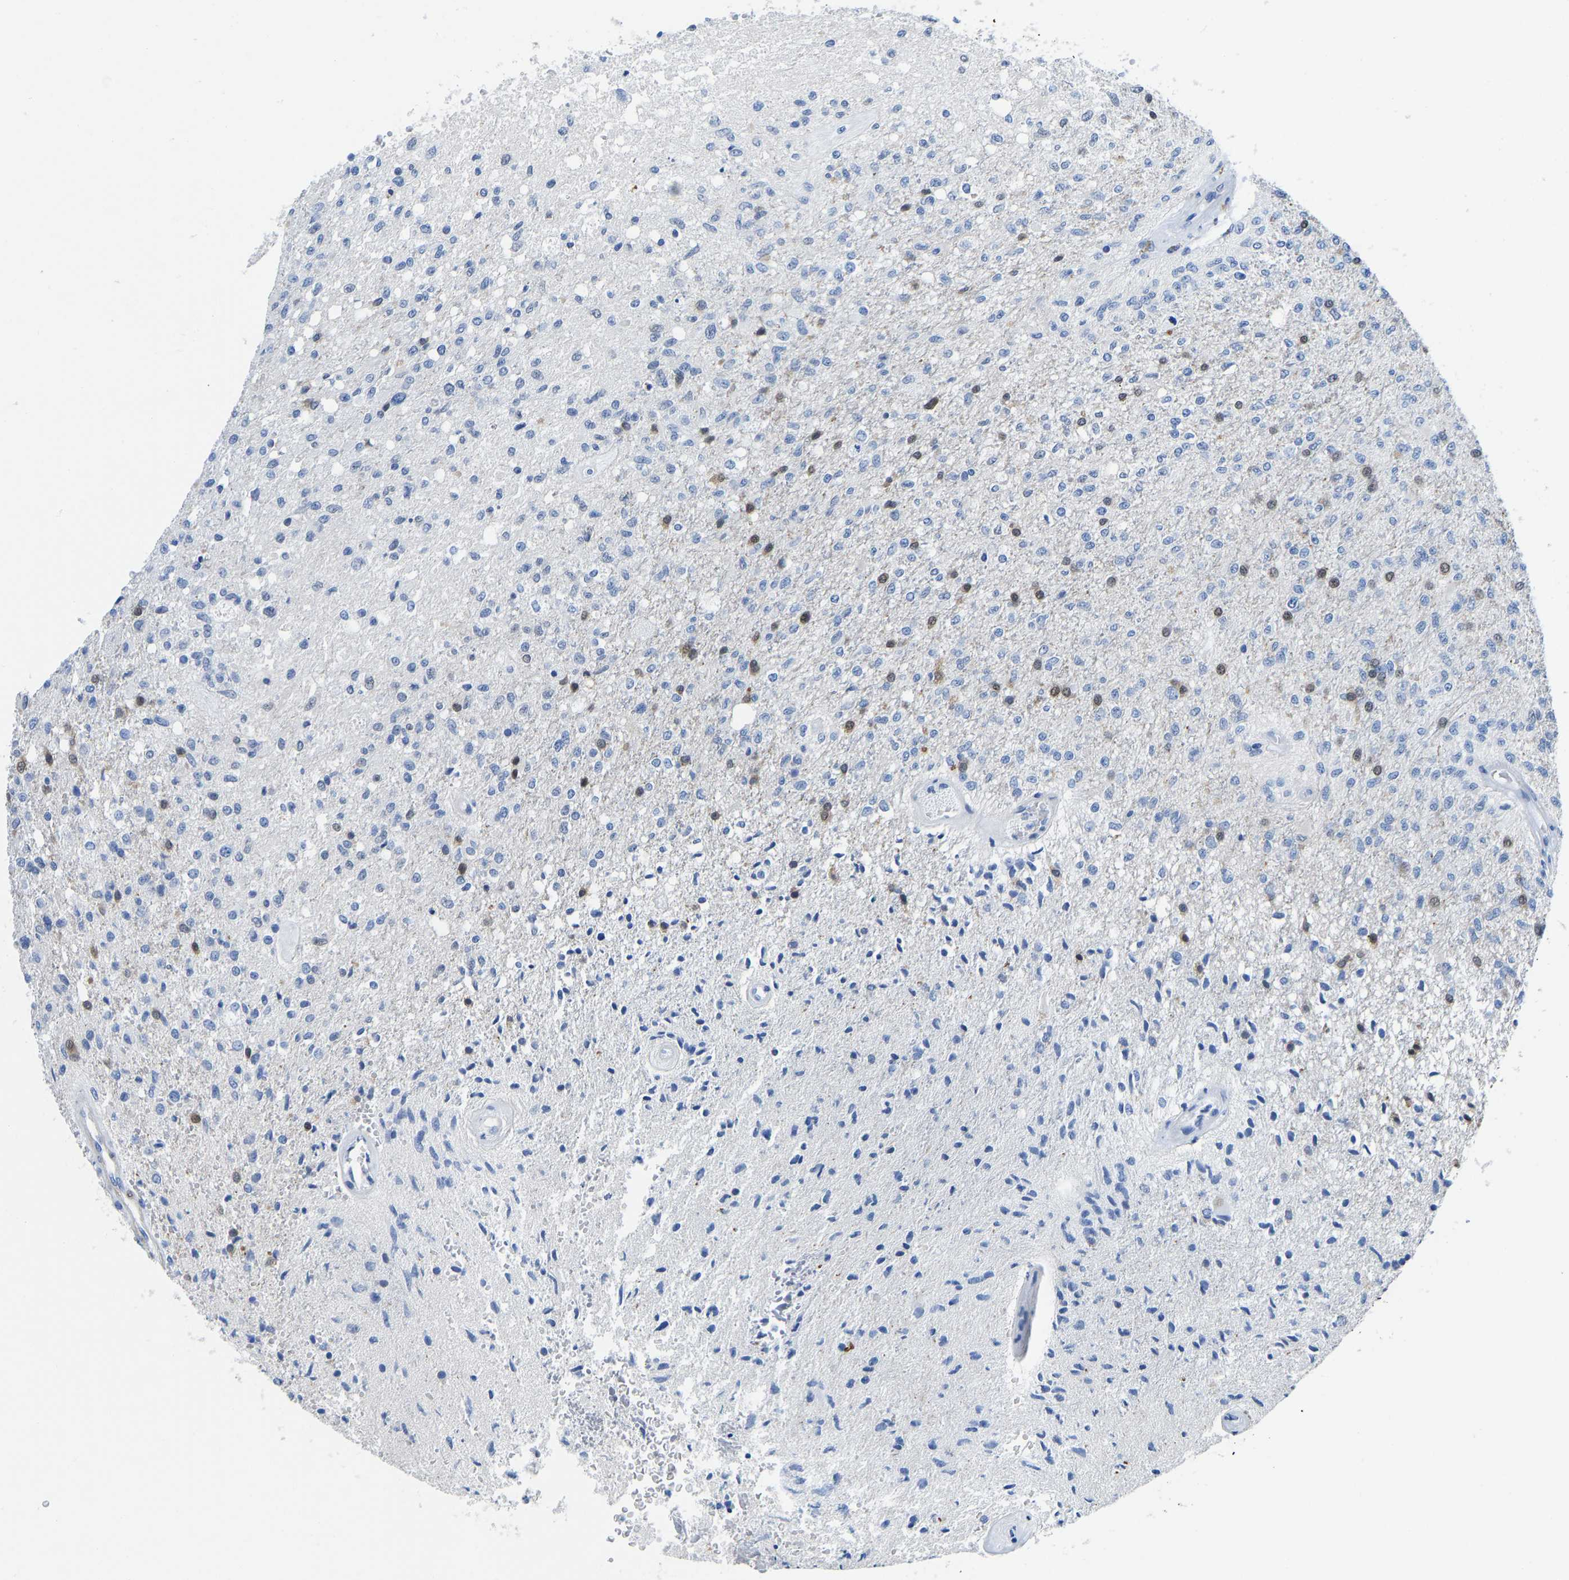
{"staining": {"intensity": "weak", "quantity": "25%-75%", "location": "nuclear"}, "tissue": "glioma", "cell_type": "Tumor cells", "image_type": "cancer", "snomed": [{"axis": "morphology", "description": "Normal tissue, NOS"}, {"axis": "morphology", "description": "Glioma, malignant, High grade"}, {"axis": "topography", "description": "Cerebral cortex"}], "caption": "This image reveals glioma stained with IHC to label a protein in brown. The nuclear of tumor cells show weak positivity for the protein. Nuclei are counter-stained blue.", "gene": "NKAIN3", "patient": {"sex": "male", "age": 77}}